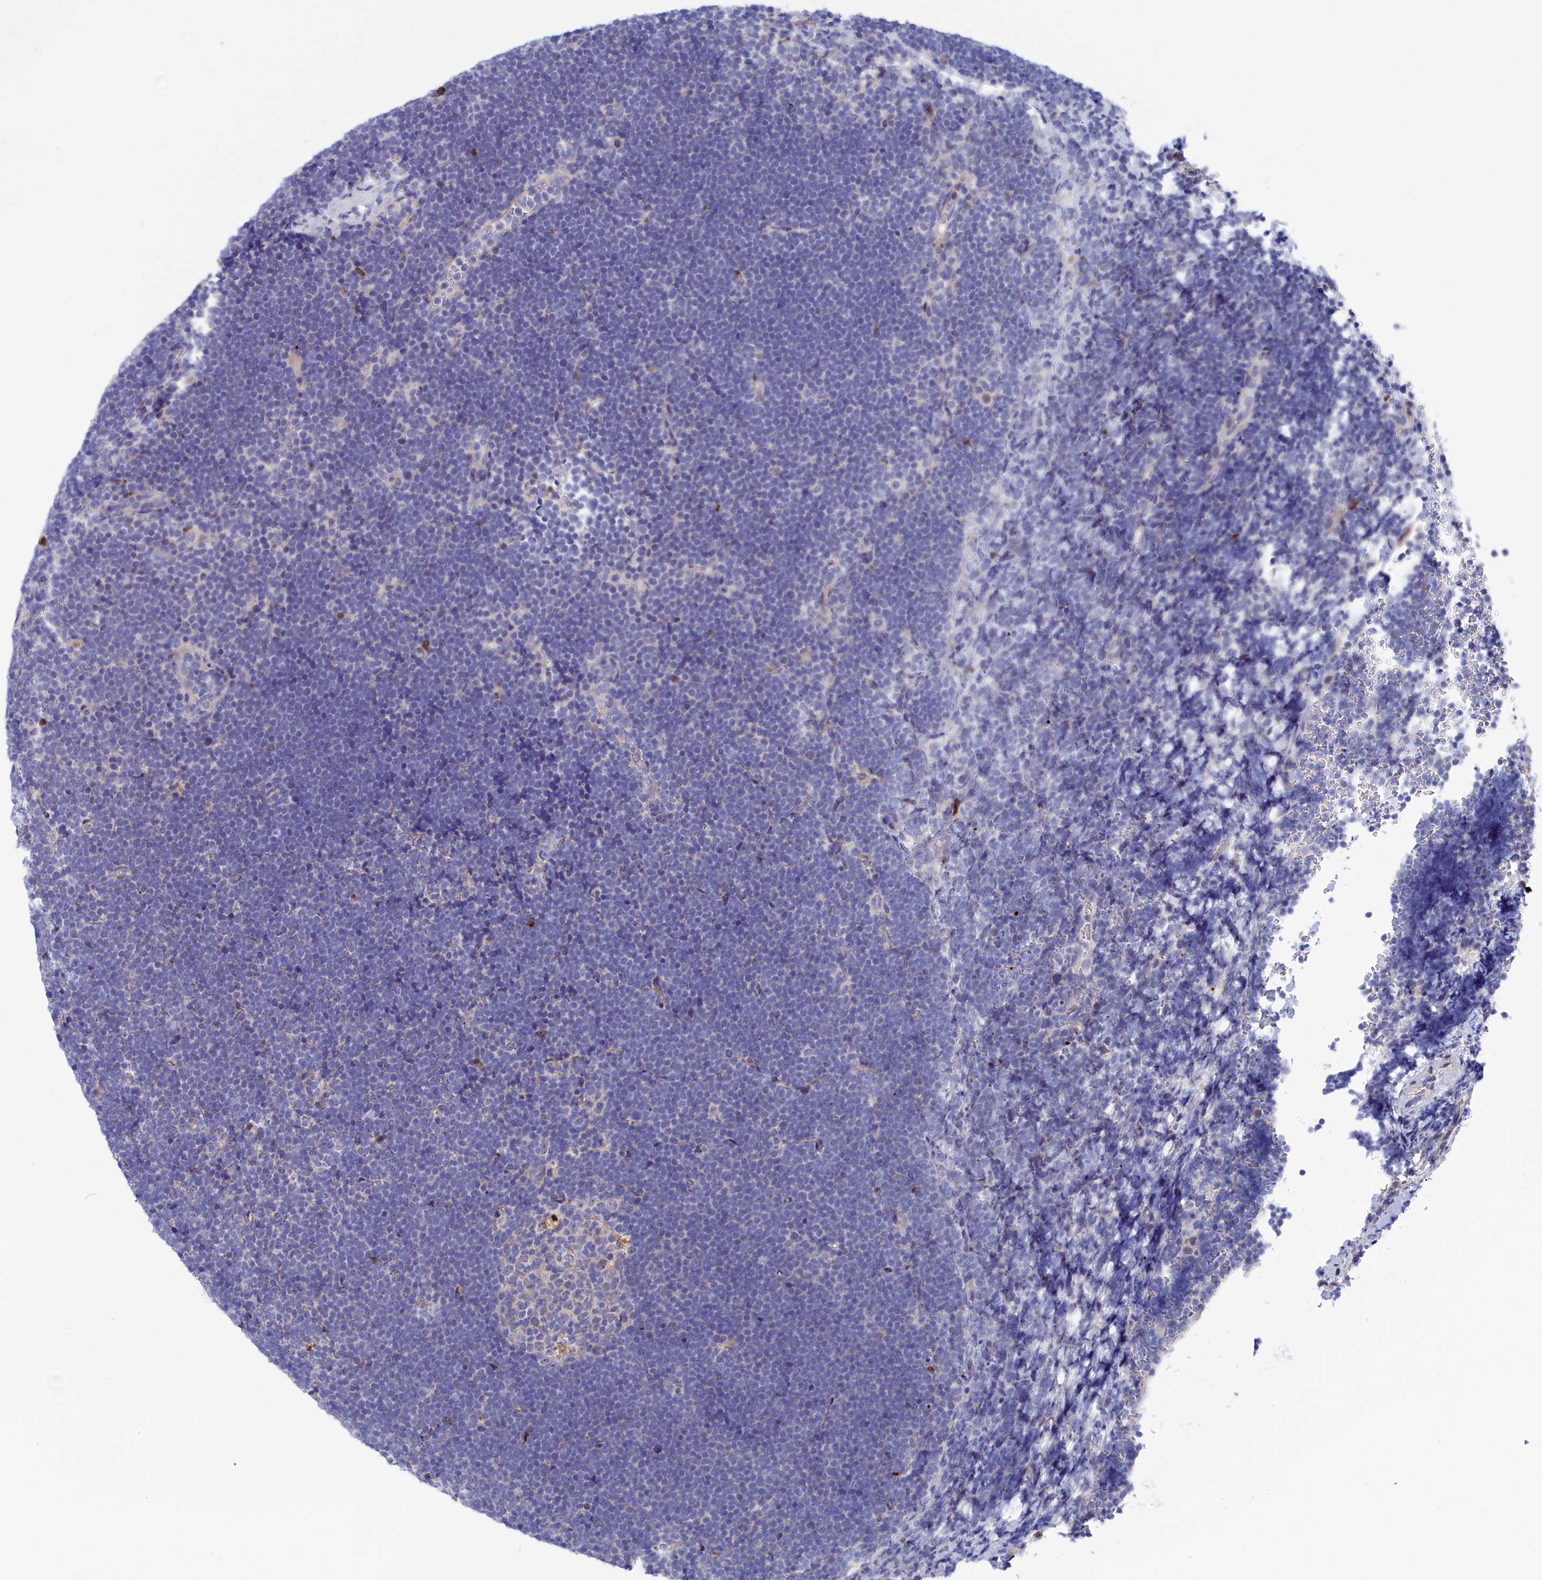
{"staining": {"intensity": "negative", "quantity": "none", "location": "none"}, "tissue": "lymphoma", "cell_type": "Tumor cells", "image_type": "cancer", "snomed": [{"axis": "morphology", "description": "Malignant lymphoma, non-Hodgkin's type, High grade"}, {"axis": "topography", "description": "Lymph node"}], "caption": "The micrograph reveals no significant expression in tumor cells of high-grade malignant lymphoma, non-Hodgkin's type. (DAB IHC, high magnification).", "gene": "NUDT7", "patient": {"sex": "male", "age": 13}}